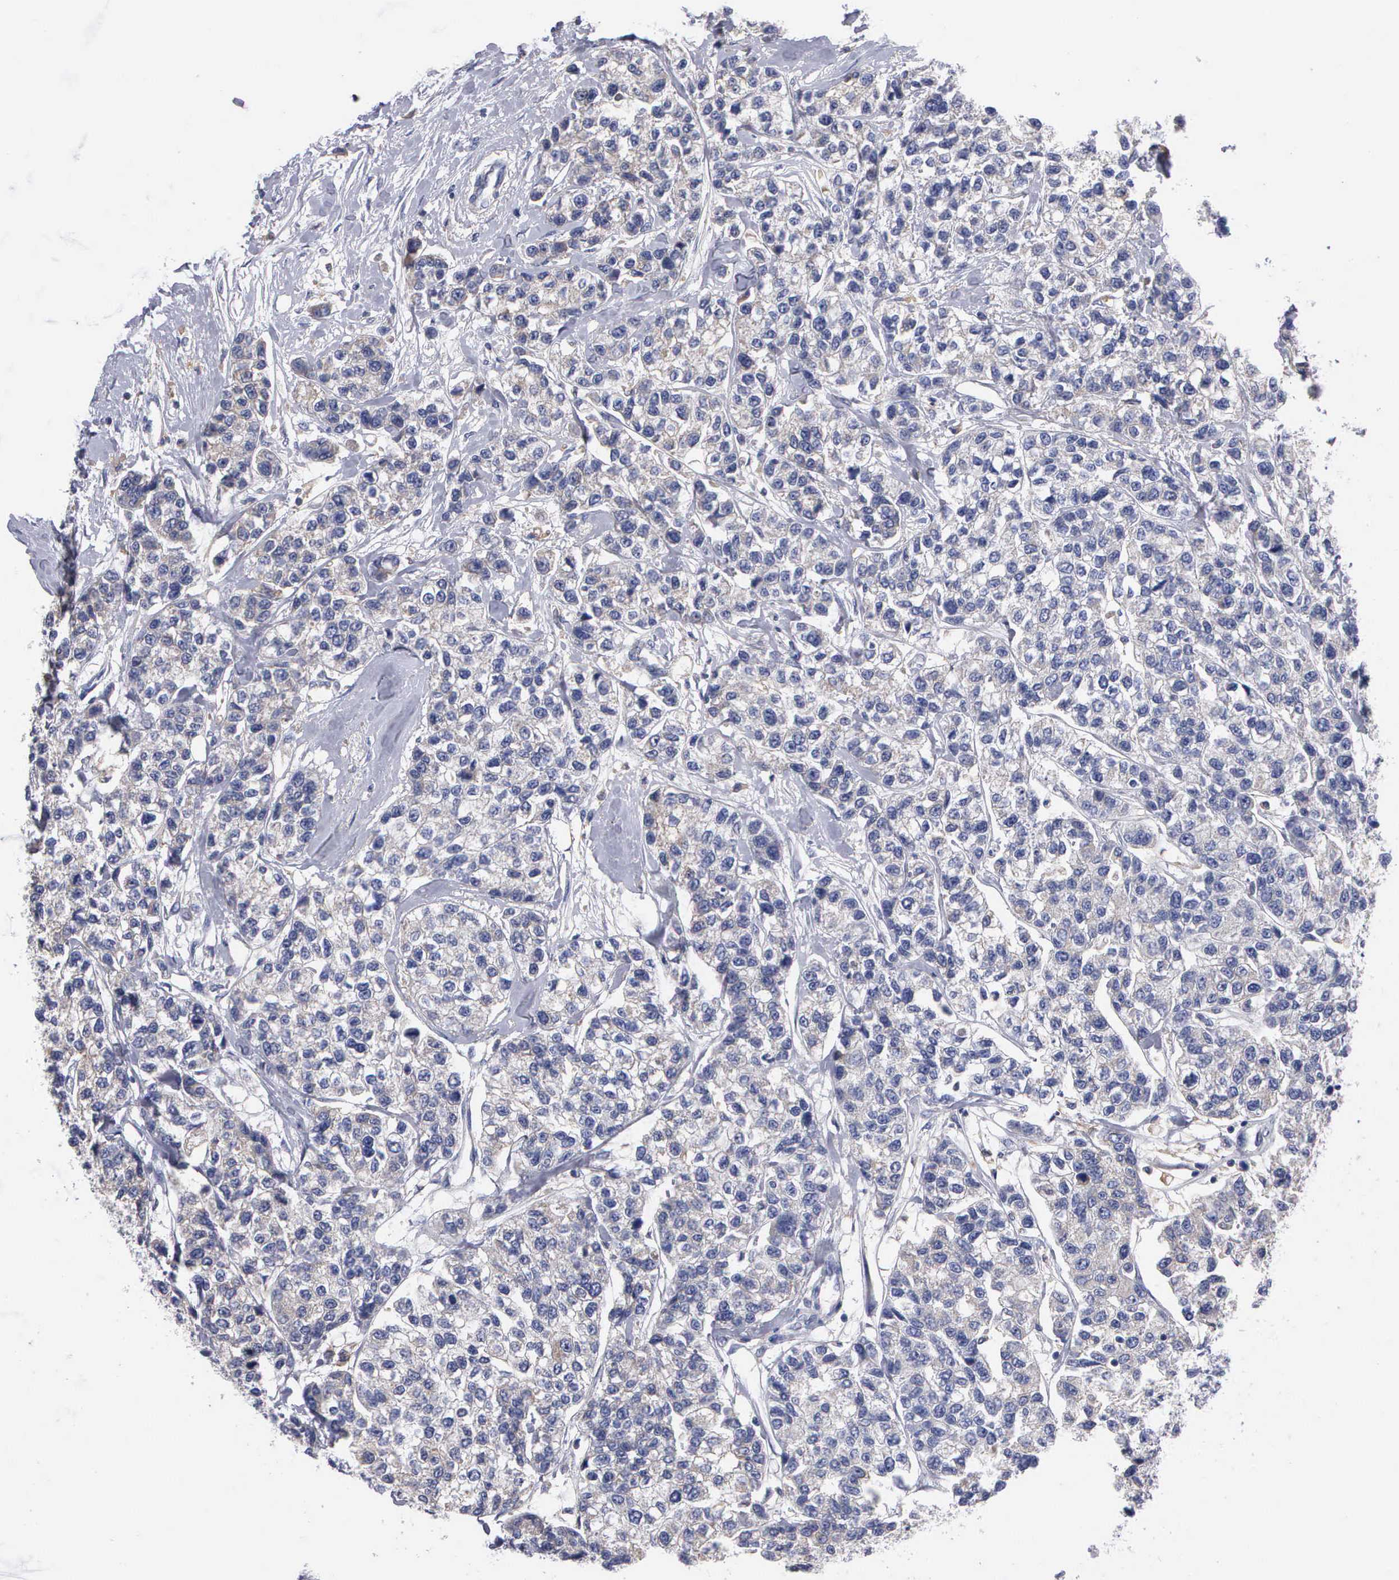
{"staining": {"intensity": "negative", "quantity": "none", "location": "none"}, "tissue": "breast cancer", "cell_type": "Tumor cells", "image_type": "cancer", "snomed": [{"axis": "morphology", "description": "Duct carcinoma"}, {"axis": "topography", "description": "Breast"}], "caption": "Intraductal carcinoma (breast) stained for a protein using immunohistochemistry (IHC) displays no expression tumor cells.", "gene": "PTGS2", "patient": {"sex": "female", "age": 51}}